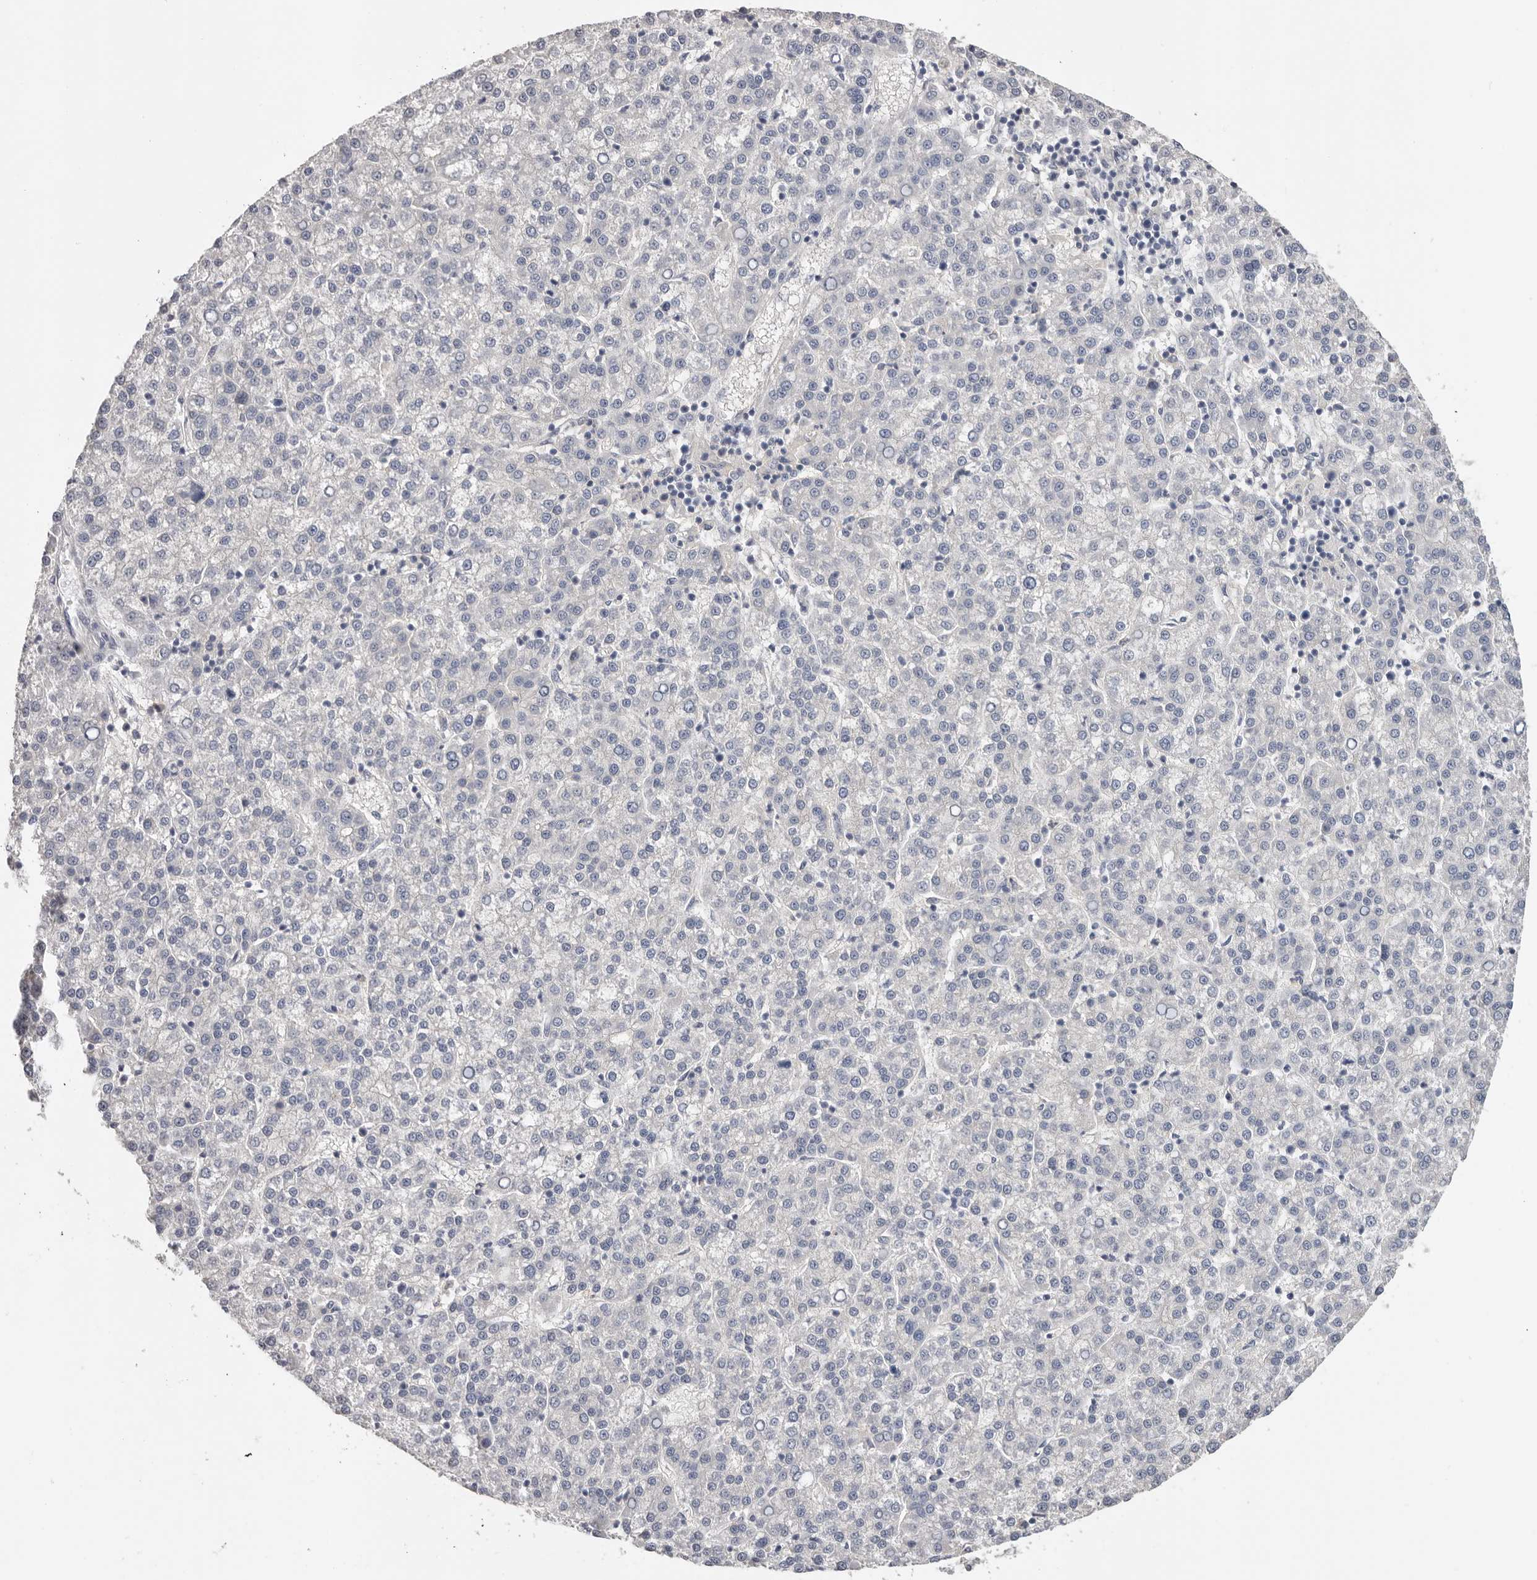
{"staining": {"intensity": "negative", "quantity": "none", "location": "none"}, "tissue": "liver cancer", "cell_type": "Tumor cells", "image_type": "cancer", "snomed": [{"axis": "morphology", "description": "Carcinoma, Hepatocellular, NOS"}, {"axis": "topography", "description": "Liver"}], "caption": "Liver cancer stained for a protein using immunohistochemistry (IHC) displays no staining tumor cells.", "gene": "WDTC1", "patient": {"sex": "female", "age": 58}}